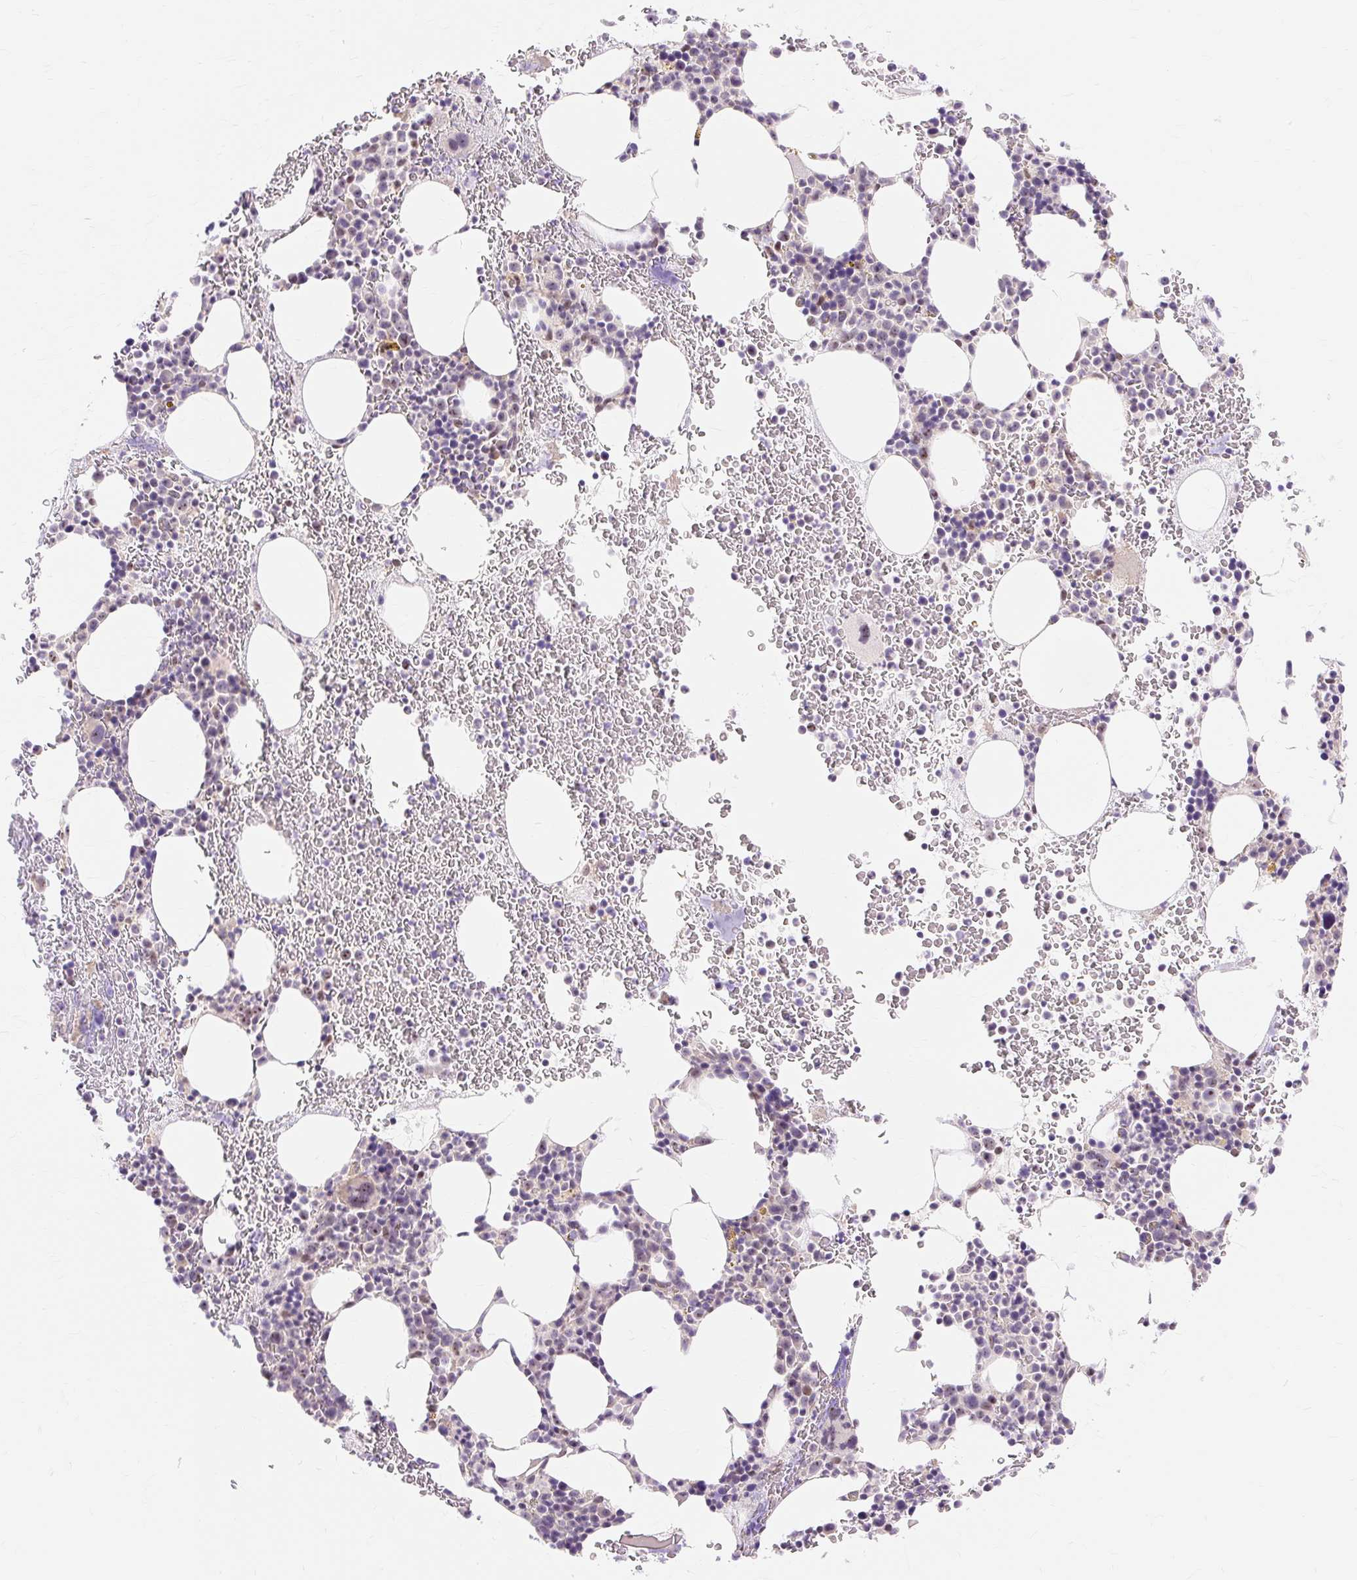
{"staining": {"intensity": "moderate", "quantity": "<25%", "location": "nuclear"}, "tissue": "bone marrow", "cell_type": "Hematopoietic cells", "image_type": "normal", "snomed": [{"axis": "morphology", "description": "Normal tissue, NOS"}, {"axis": "topography", "description": "Bone marrow"}], "caption": "Hematopoietic cells demonstrate low levels of moderate nuclear expression in approximately <25% of cells in normal human bone marrow.", "gene": "OBP2A", "patient": {"sex": "male", "age": 62}}